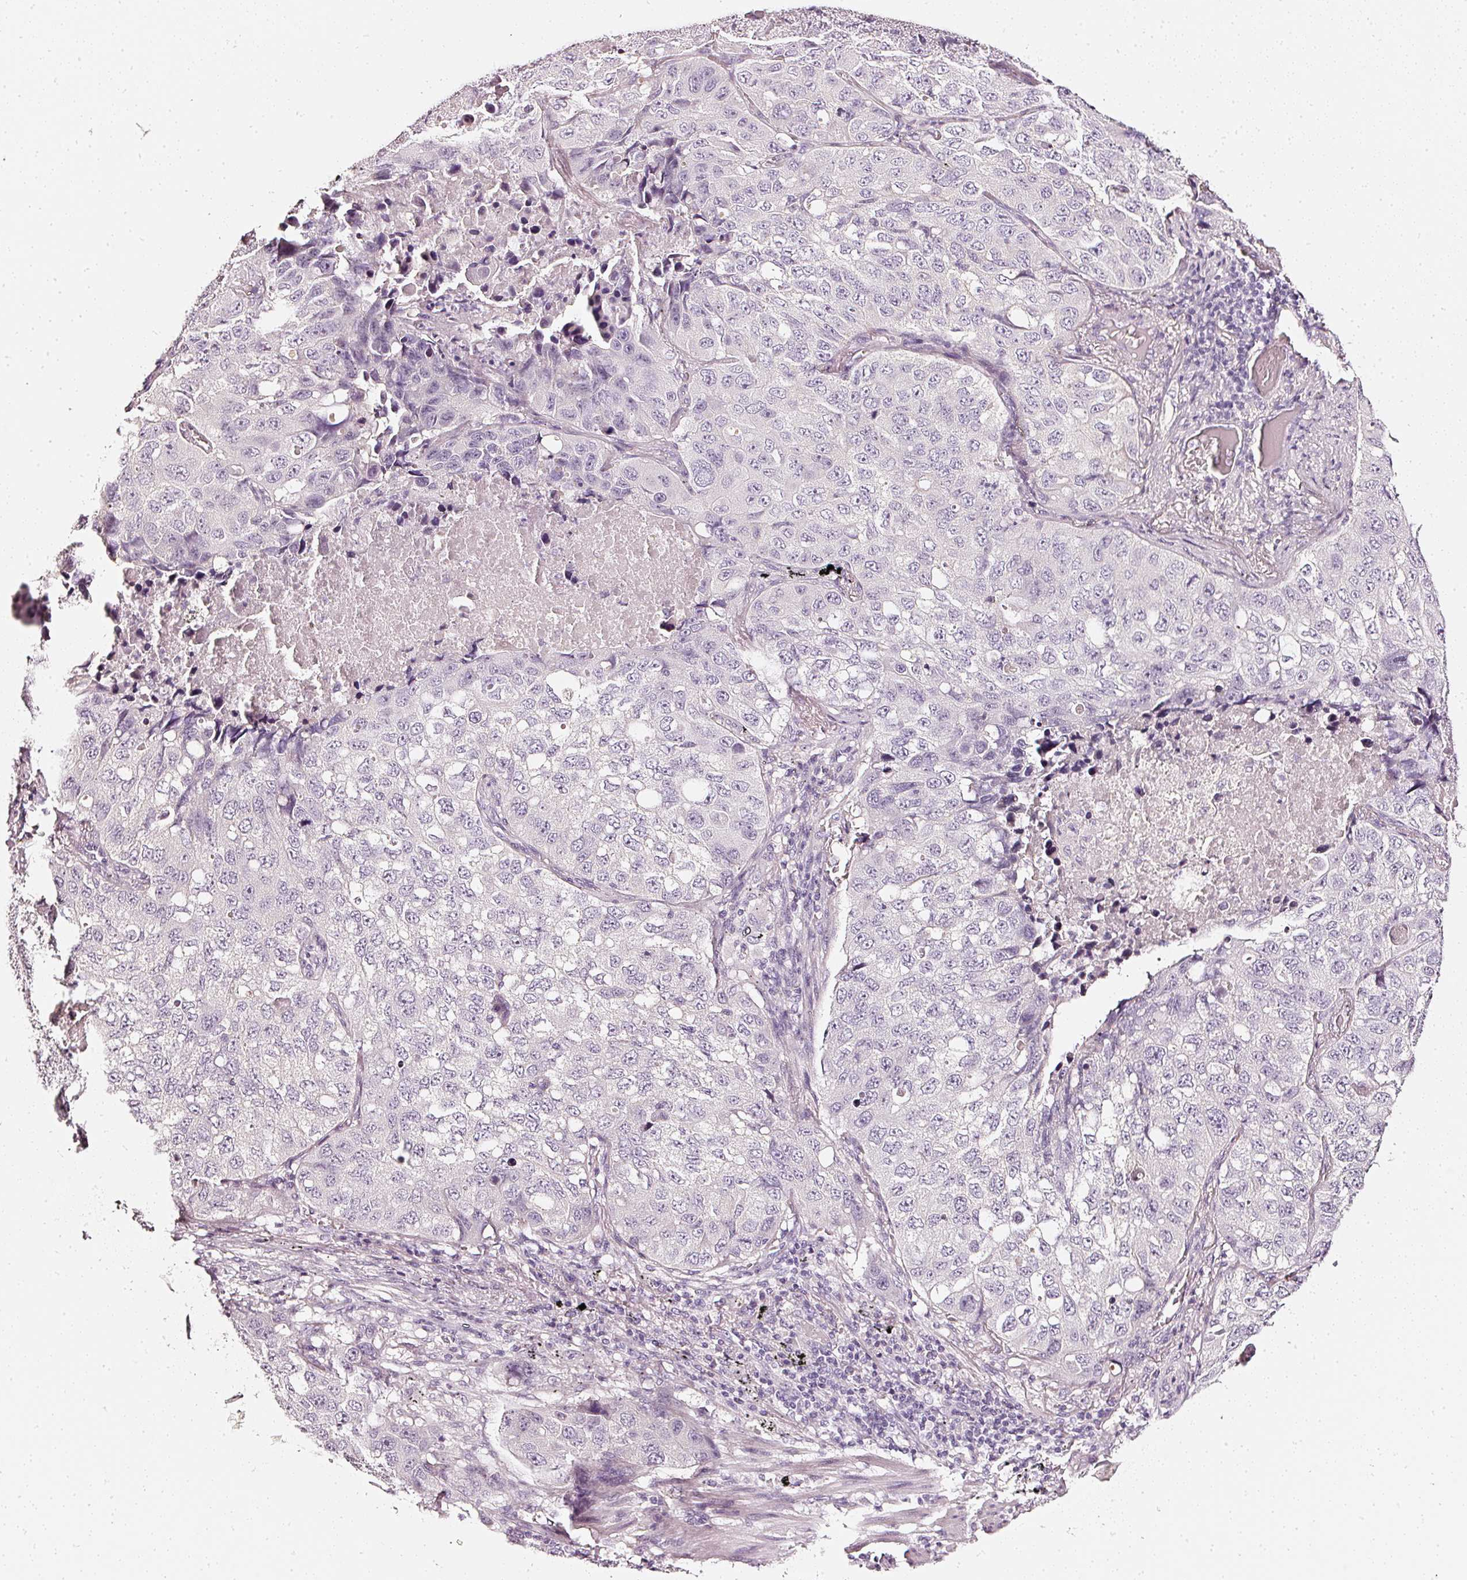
{"staining": {"intensity": "negative", "quantity": "none", "location": "none"}, "tissue": "lung cancer", "cell_type": "Tumor cells", "image_type": "cancer", "snomed": [{"axis": "morphology", "description": "Squamous cell carcinoma, NOS"}, {"axis": "topography", "description": "Lung"}], "caption": "Micrograph shows no significant protein expression in tumor cells of squamous cell carcinoma (lung).", "gene": "CNP", "patient": {"sex": "male", "age": 60}}